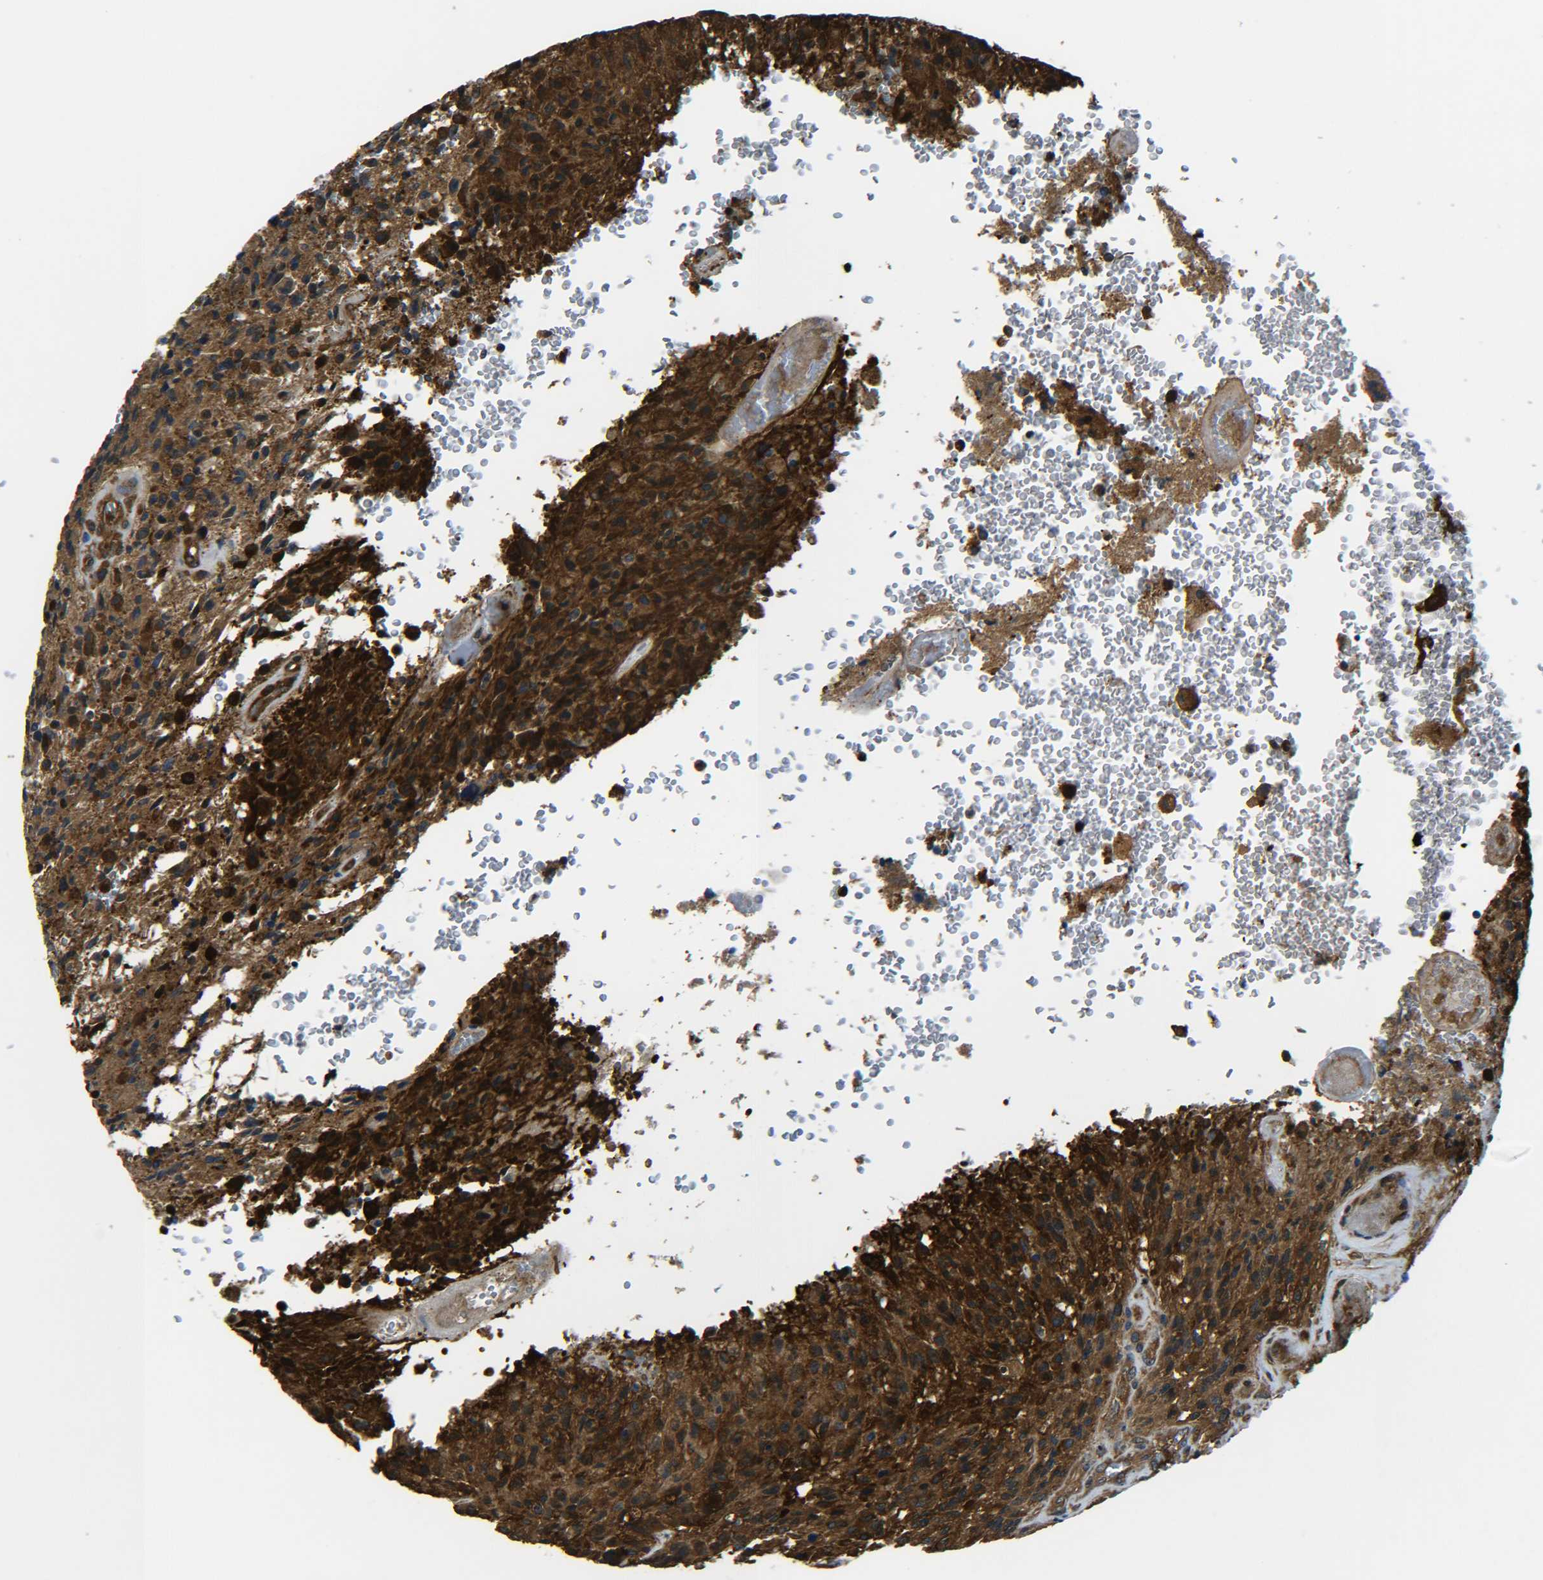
{"staining": {"intensity": "strong", "quantity": ">75%", "location": "cytoplasmic/membranous"}, "tissue": "glioma", "cell_type": "Tumor cells", "image_type": "cancer", "snomed": [{"axis": "morphology", "description": "Normal tissue, NOS"}, {"axis": "morphology", "description": "Glioma, malignant, High grade"}, {"axis": "topography", "description": "Cerebral cortex"}], "caption": "A high-resolution photomicrograph shows IHC staining of glioma, which exhibits strong cytoplasmic/membranous positivity in approximately >75% of tumor cells.", "gene": "PREB", "patient": {"sex": "male", "age": 56}}